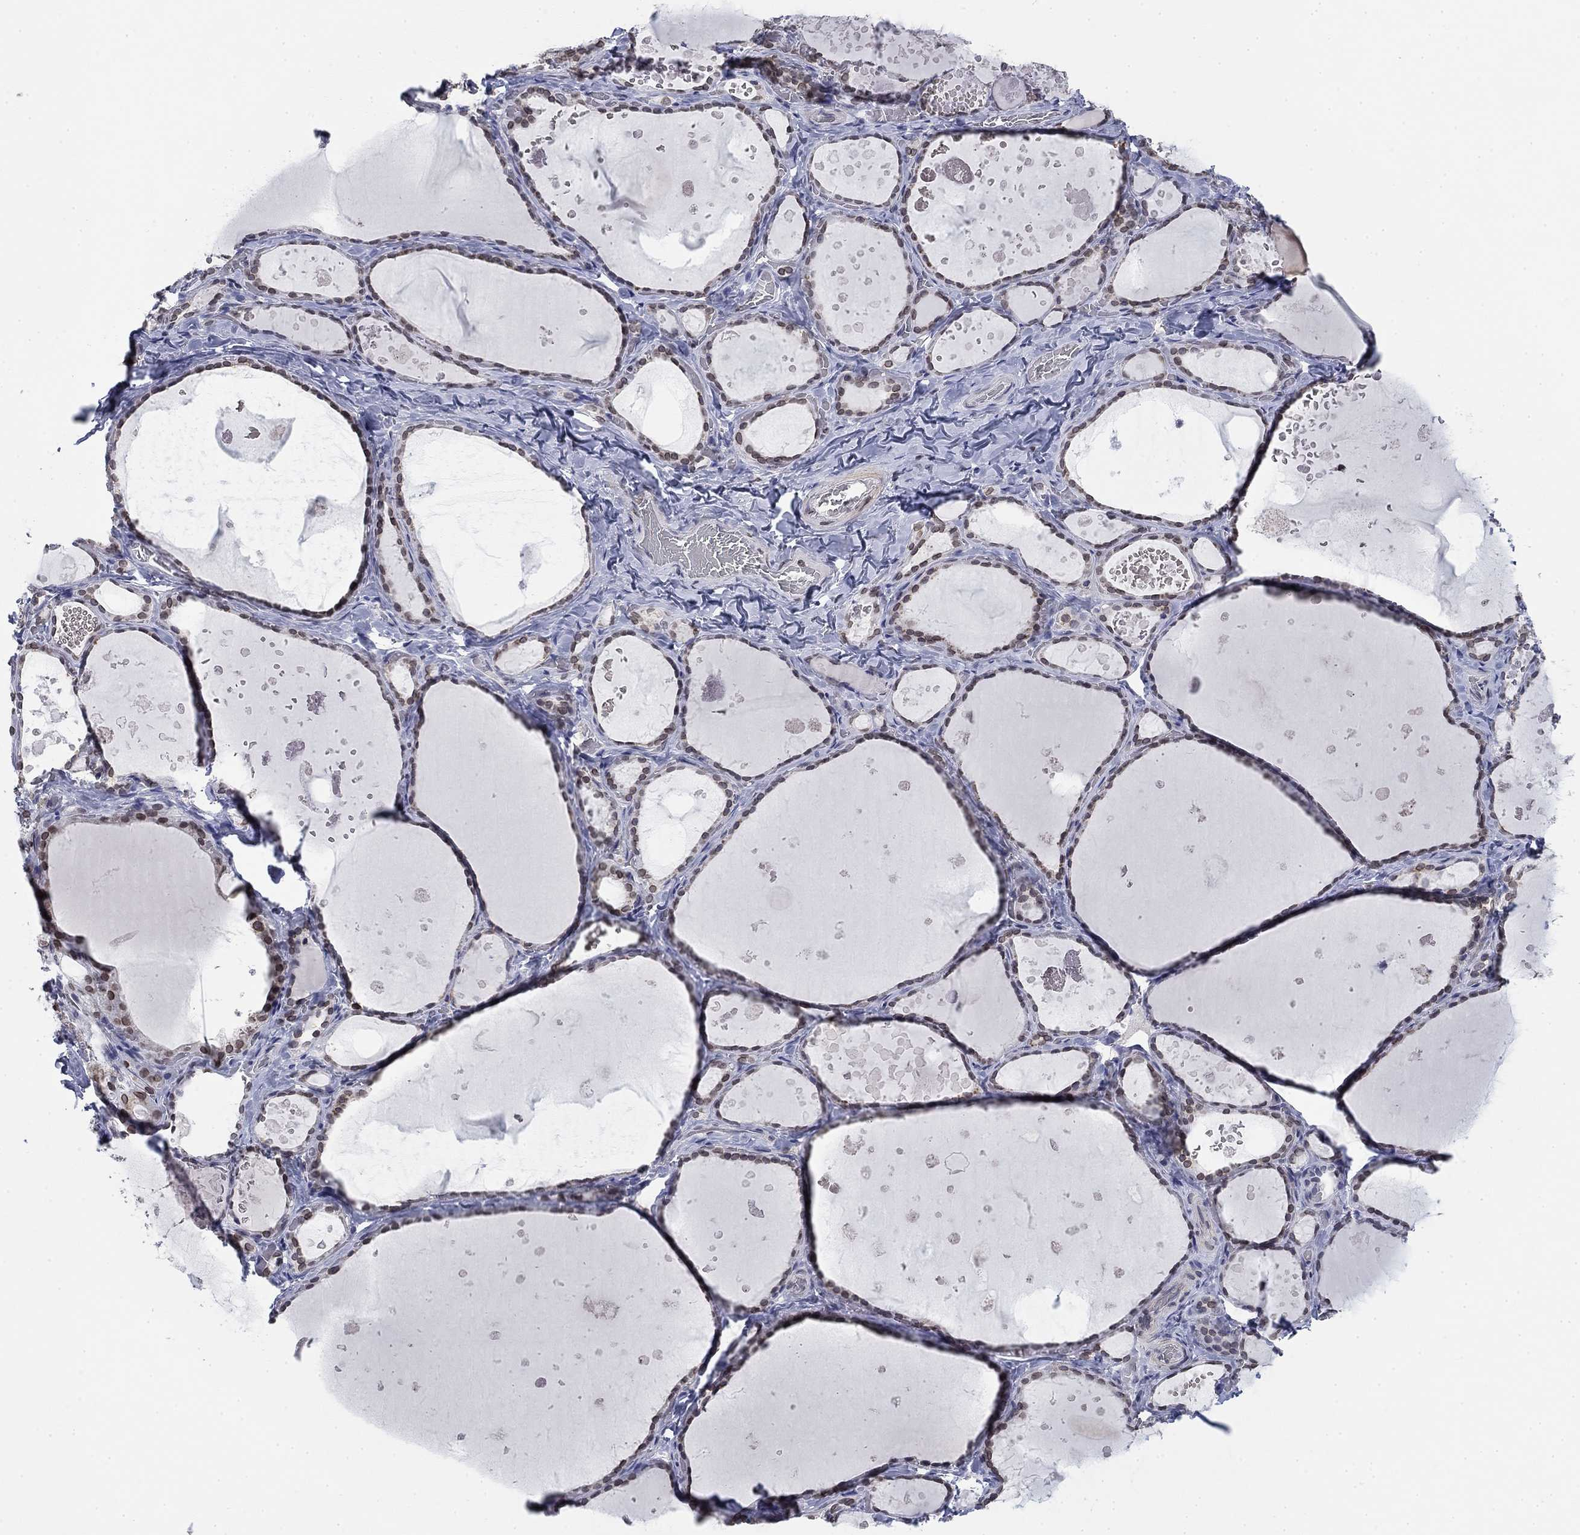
{"staining": {"intensity": "moderate", "quantity": "<25%", "location": "cytoplasmic/membranous,nuclear"}, "tissue": "thyroid gland", "cell_type": "Glandular cells", "image_type": "normal", "snomed": [{"axis": "morphology", "description": "Normal tissue, NOS"}, {"axis": "topography", "description": "Thyroid gland"}], "caption": "A micrograph of human thyroid gland stained for a protein reveals moderate cytoplasmic/membranous,nuclear brown staining in glandular cells.", "gene": "TOR1AIP1", "patient": {"sex": "female", "age": 56}}